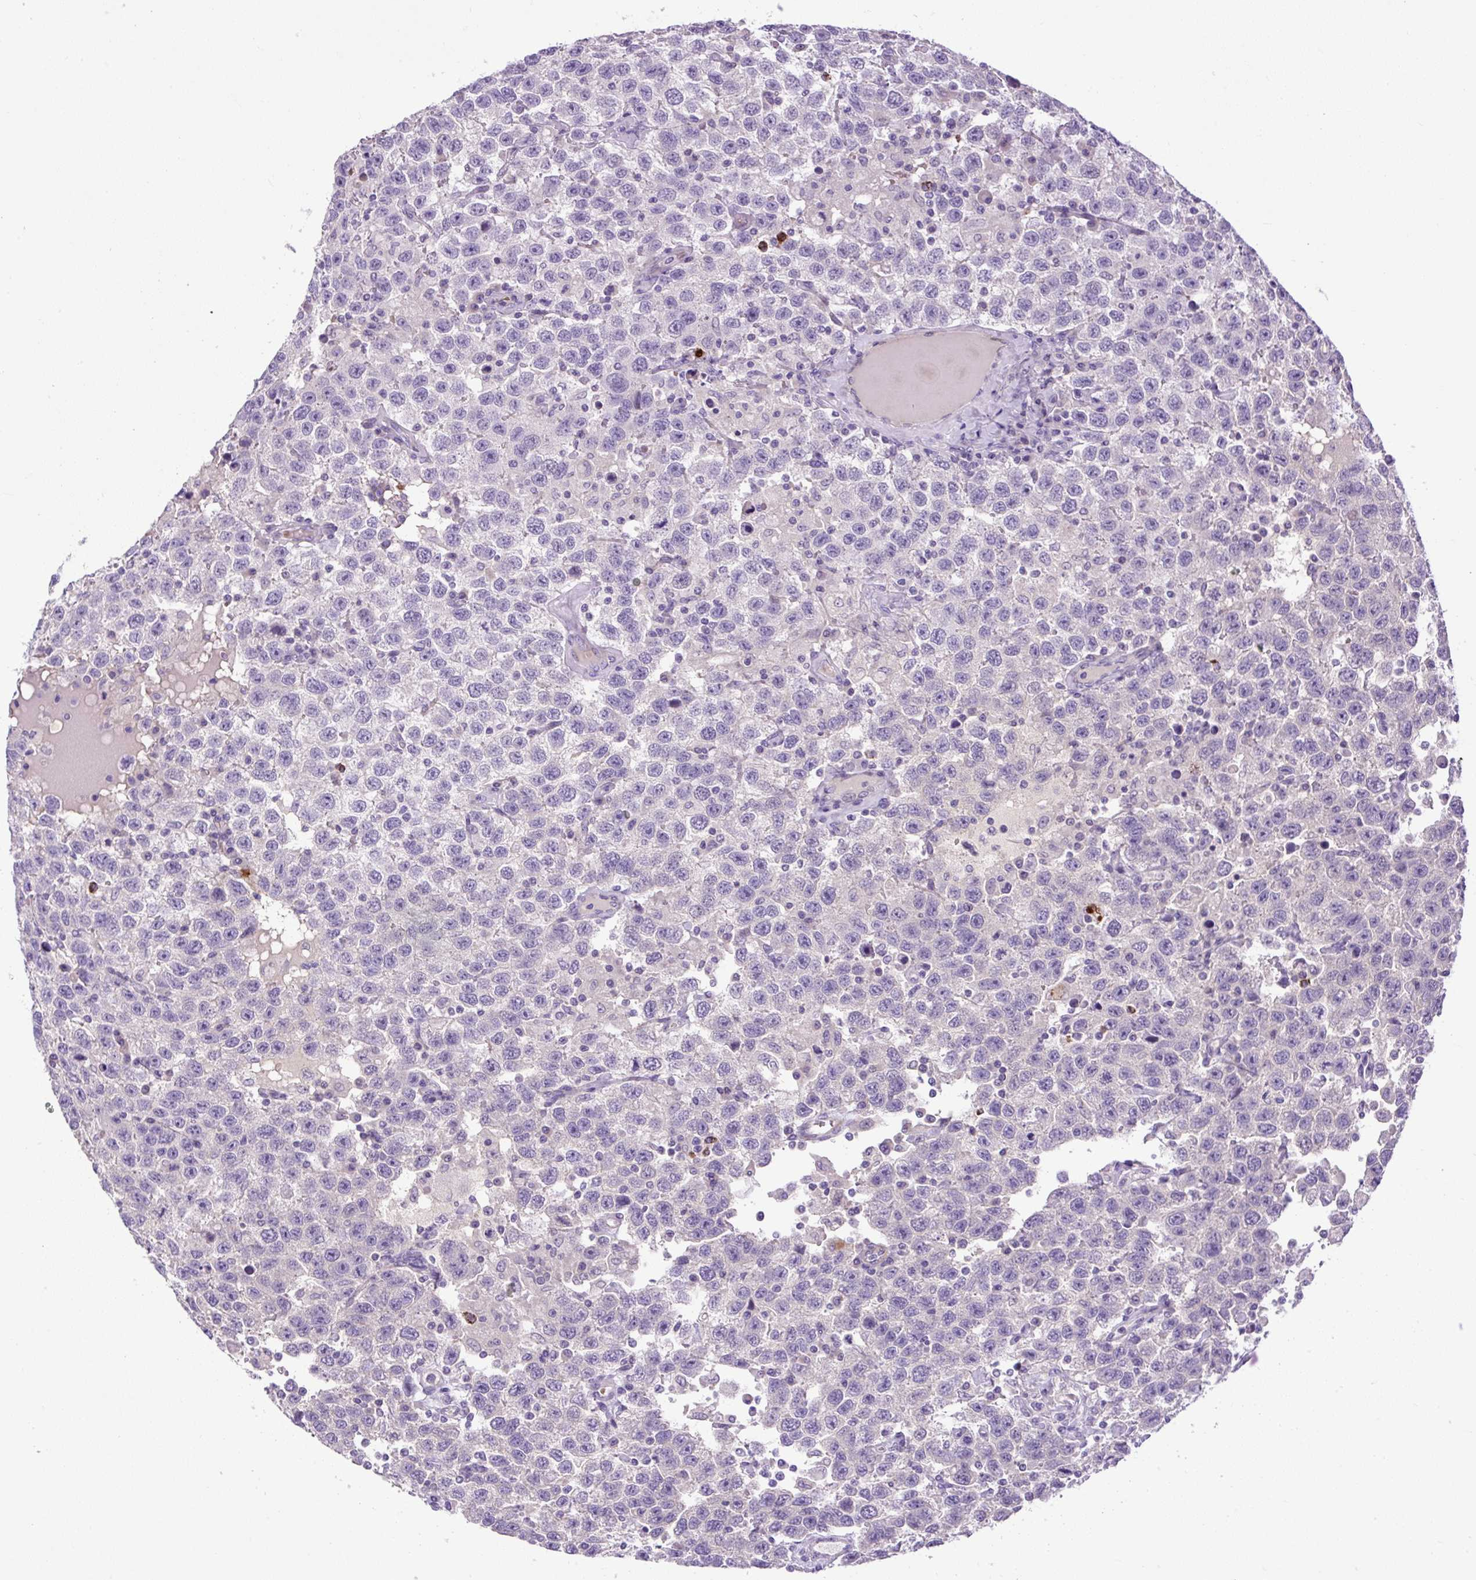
{"staining": {"intensity": "negative", "quantity": "none", "location": "none"}, "tissue": "testis cancer", "cell_type": "Tumor cells", "image_type": "cancer", "snomed": [{"axis": "morphology", "description": "Seminoma, NOS"}, {"axis": "topography", "description": "Testis"}], "caption": "IHC image of neoplastic tissue: human testis seminoma stained with DAB demonstrates no significant protein expression in tumor cells.", "gene": "VWA7", "patient": {"sex": "male", "age": 41}}